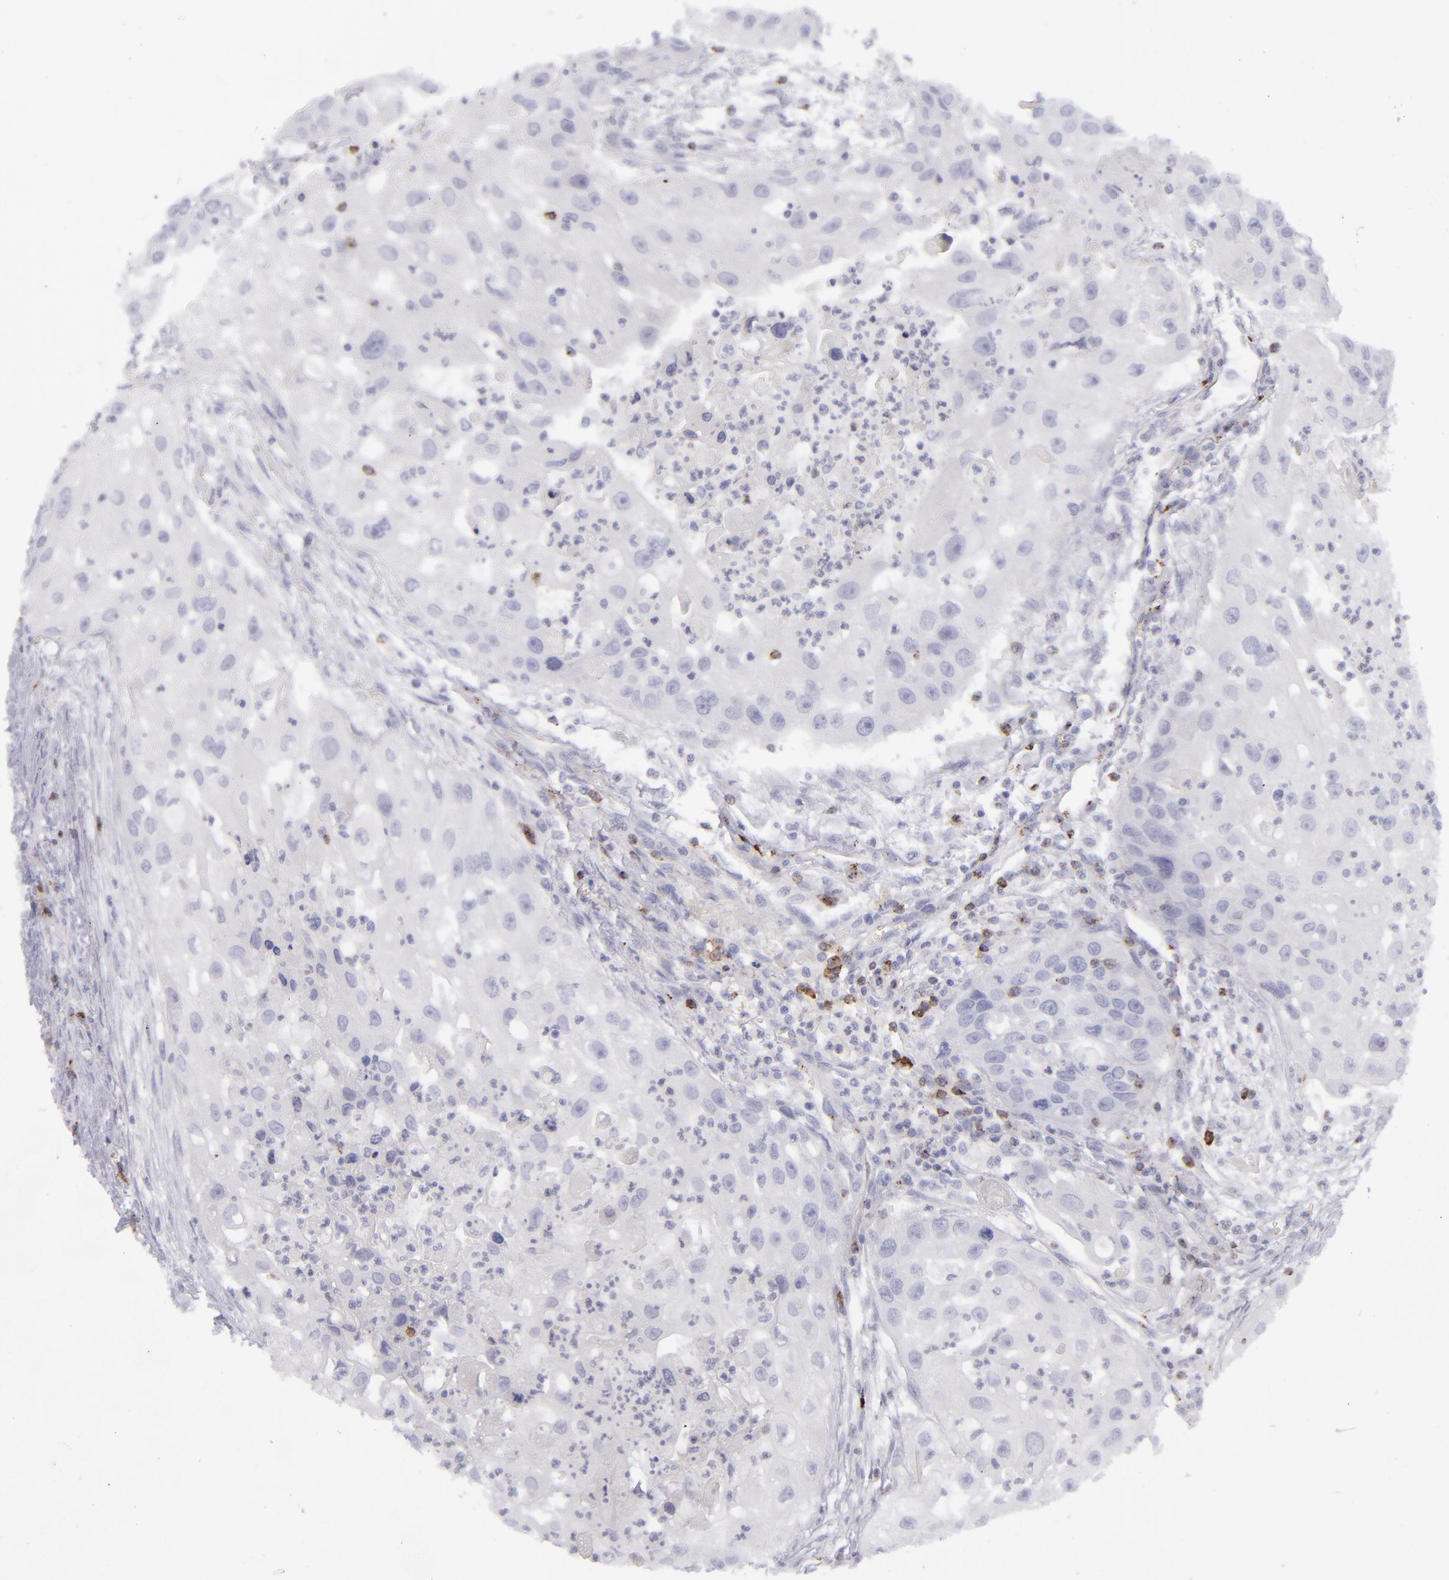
{"staining": {"intensity": "negative", "quantity": "none", "location": "none"}, "tissue": "head and neck cancer", "cell_type": "Tumor cells", "image_type": "cancer", "snomed": [{"axis": "morphology", "description": "Squamous cell carcinoma, NOS"}, {"axis": "topography", "description": "Head-Neck"}], "caption": "Head and neck squamous cell carcinoma was stained to show a protein in brown. There is no significant positivity in tumor cells.", "gene": "CD27", "patient": {"sex": "male", "age": 64}}